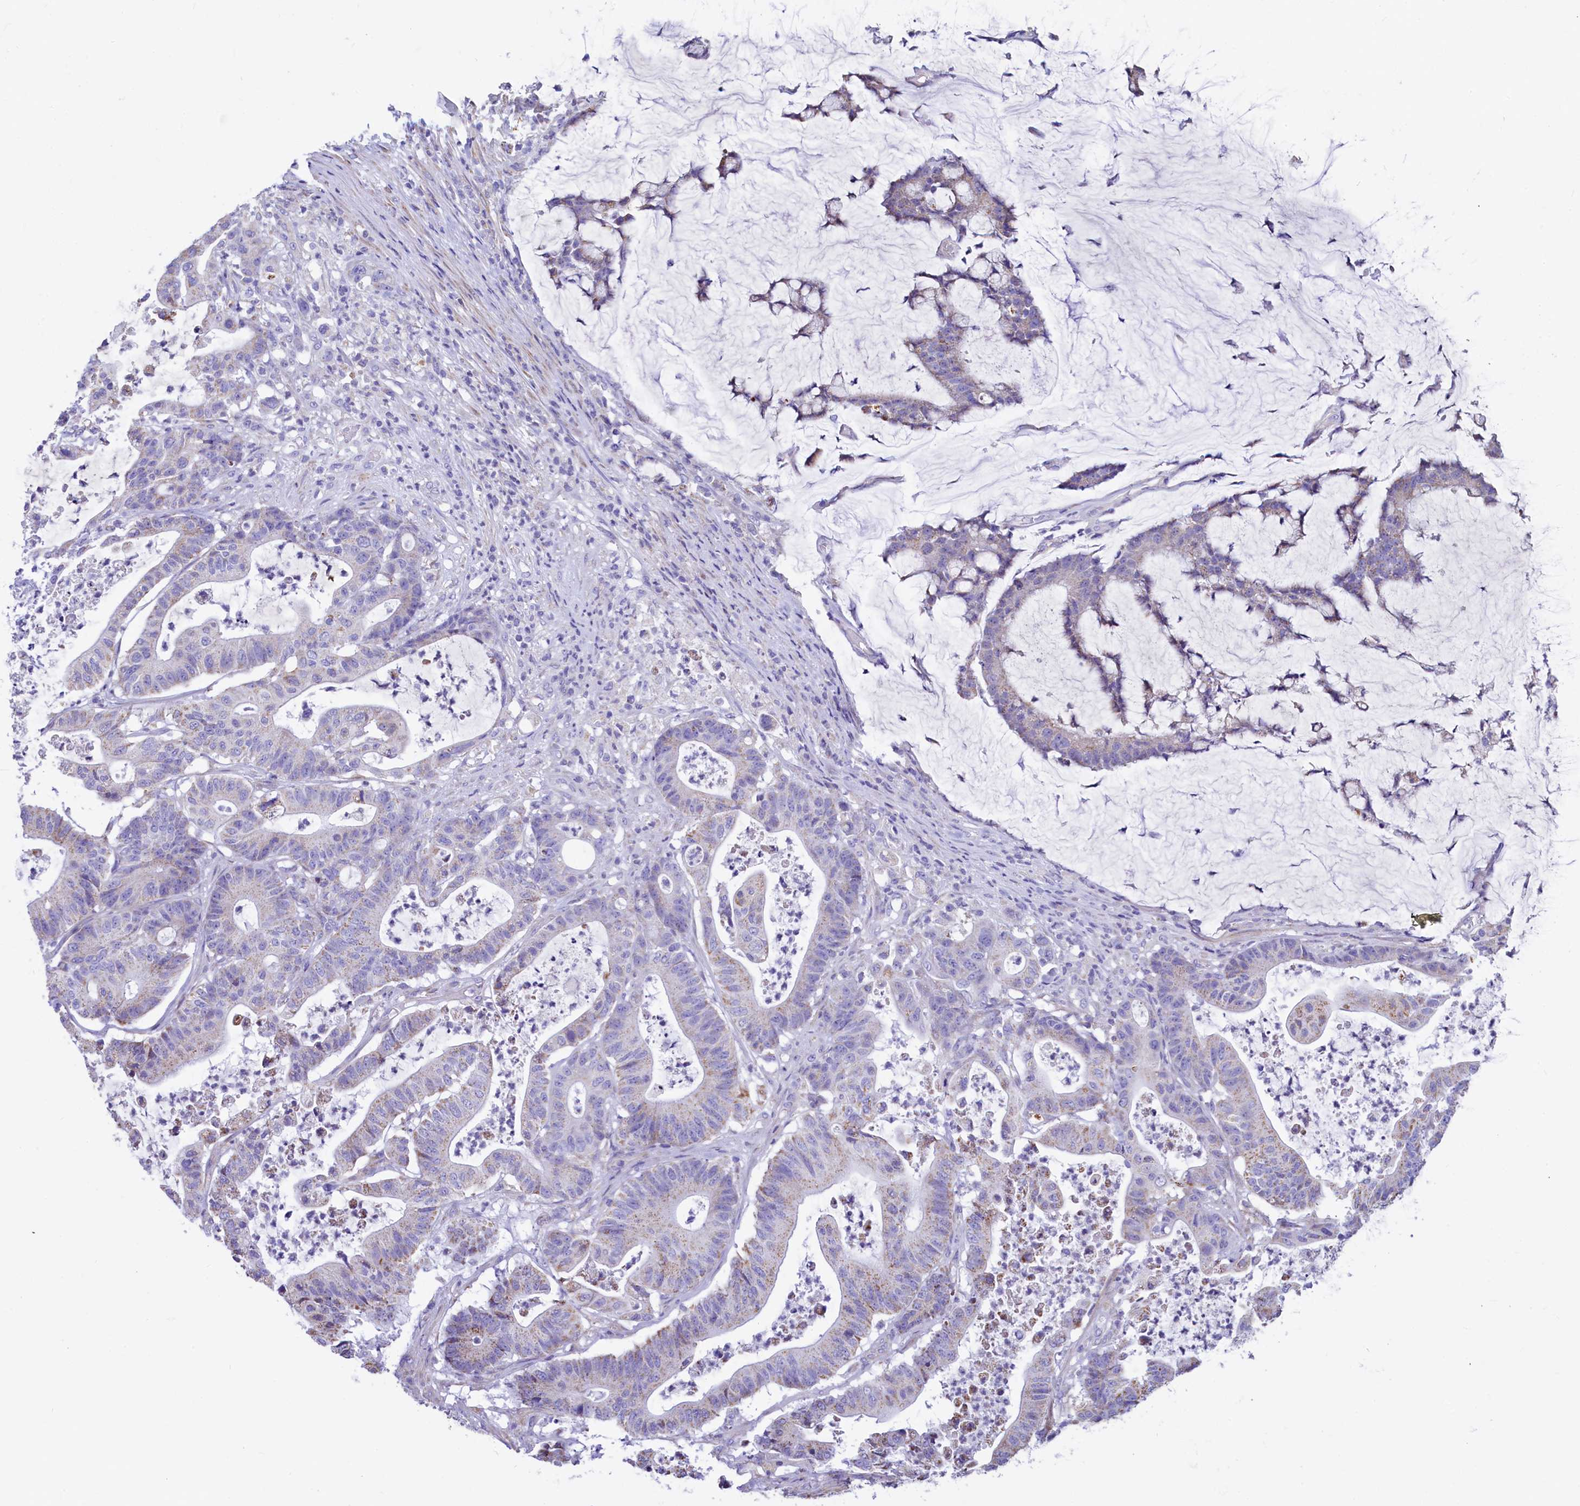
{"staining": {"intensity": "weak", "quantity": "<25%", "location": "cytoplasmic/membranous"}, "tissue": "colorectal cancer", "cell_type": "Tumor cells", "image_type": "cancer", "snomed": [{"axis": "morphology", "description": "Adenocarcinoma, NOS"}, {"axis": "topography", "description": "Colon"}], "caption": "DAB immunohistochemical staining of human adenocarcinoma (colorectal) demonstrates no significant expression in tumor cells.", "gene": "VWCE", "patient": {"sex": "female", "age": 84}}